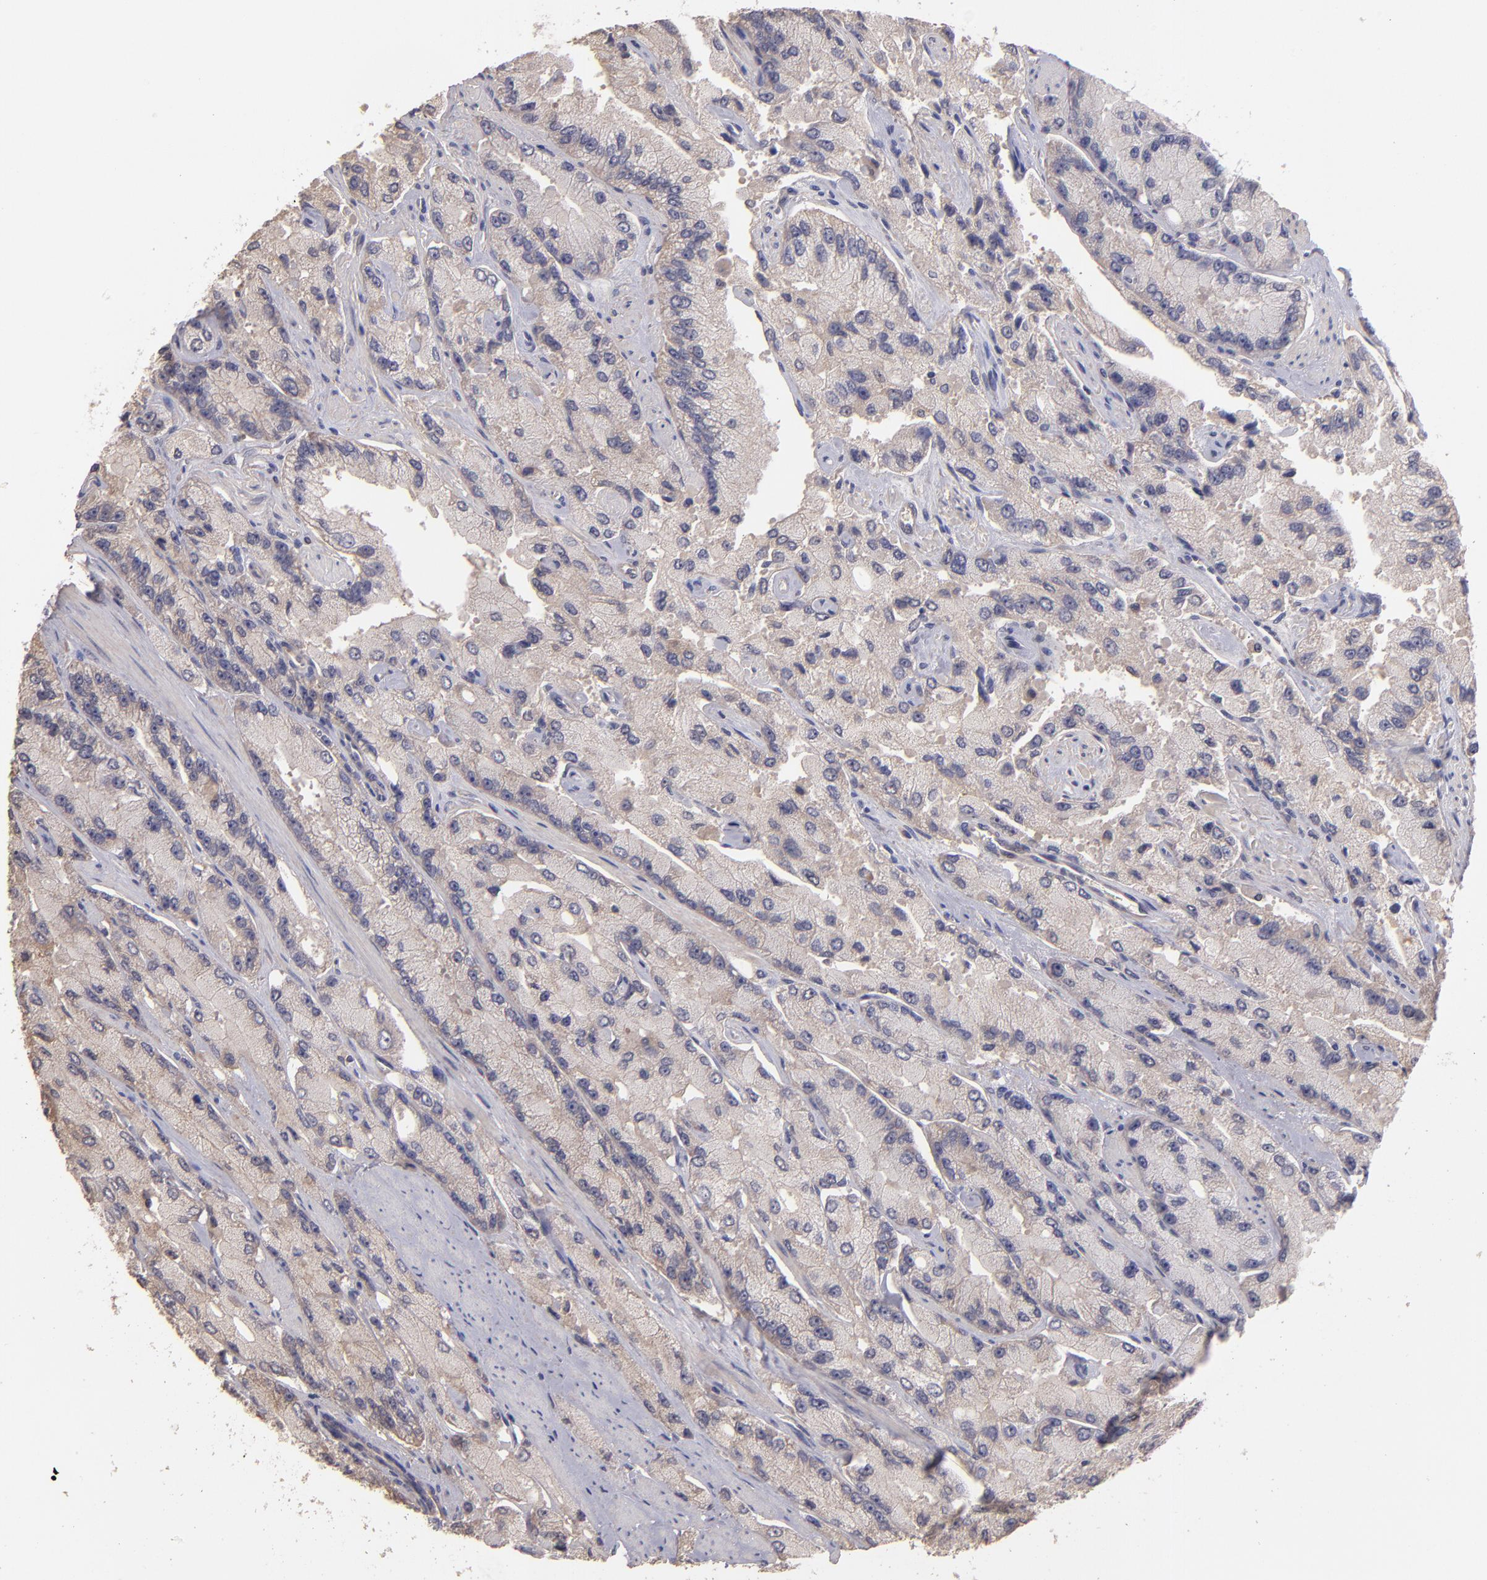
{"staining": {"intensity": "weak", "quantity": "<25%", "location": "cytoplasmic/membranous"}, "tissue": "prostate cancer", "cell_type": "Tumor cells", "image_type": "cancer", "snomed": [{"axis": "morphology", "description": "Adenocarcinoma, High grade"}, {"axis": "topography", "description": "Prostate"}], "caption": "Prostate high-grade adenocarcinoma was stained to show a protein in brown. There is no significant expression in tumor cells. (Immunohistochemistry (ihc), brightfield microscopy, high magnification).", "gene": "GNAZ", "patient": {"sex": "male", "age": 58}}